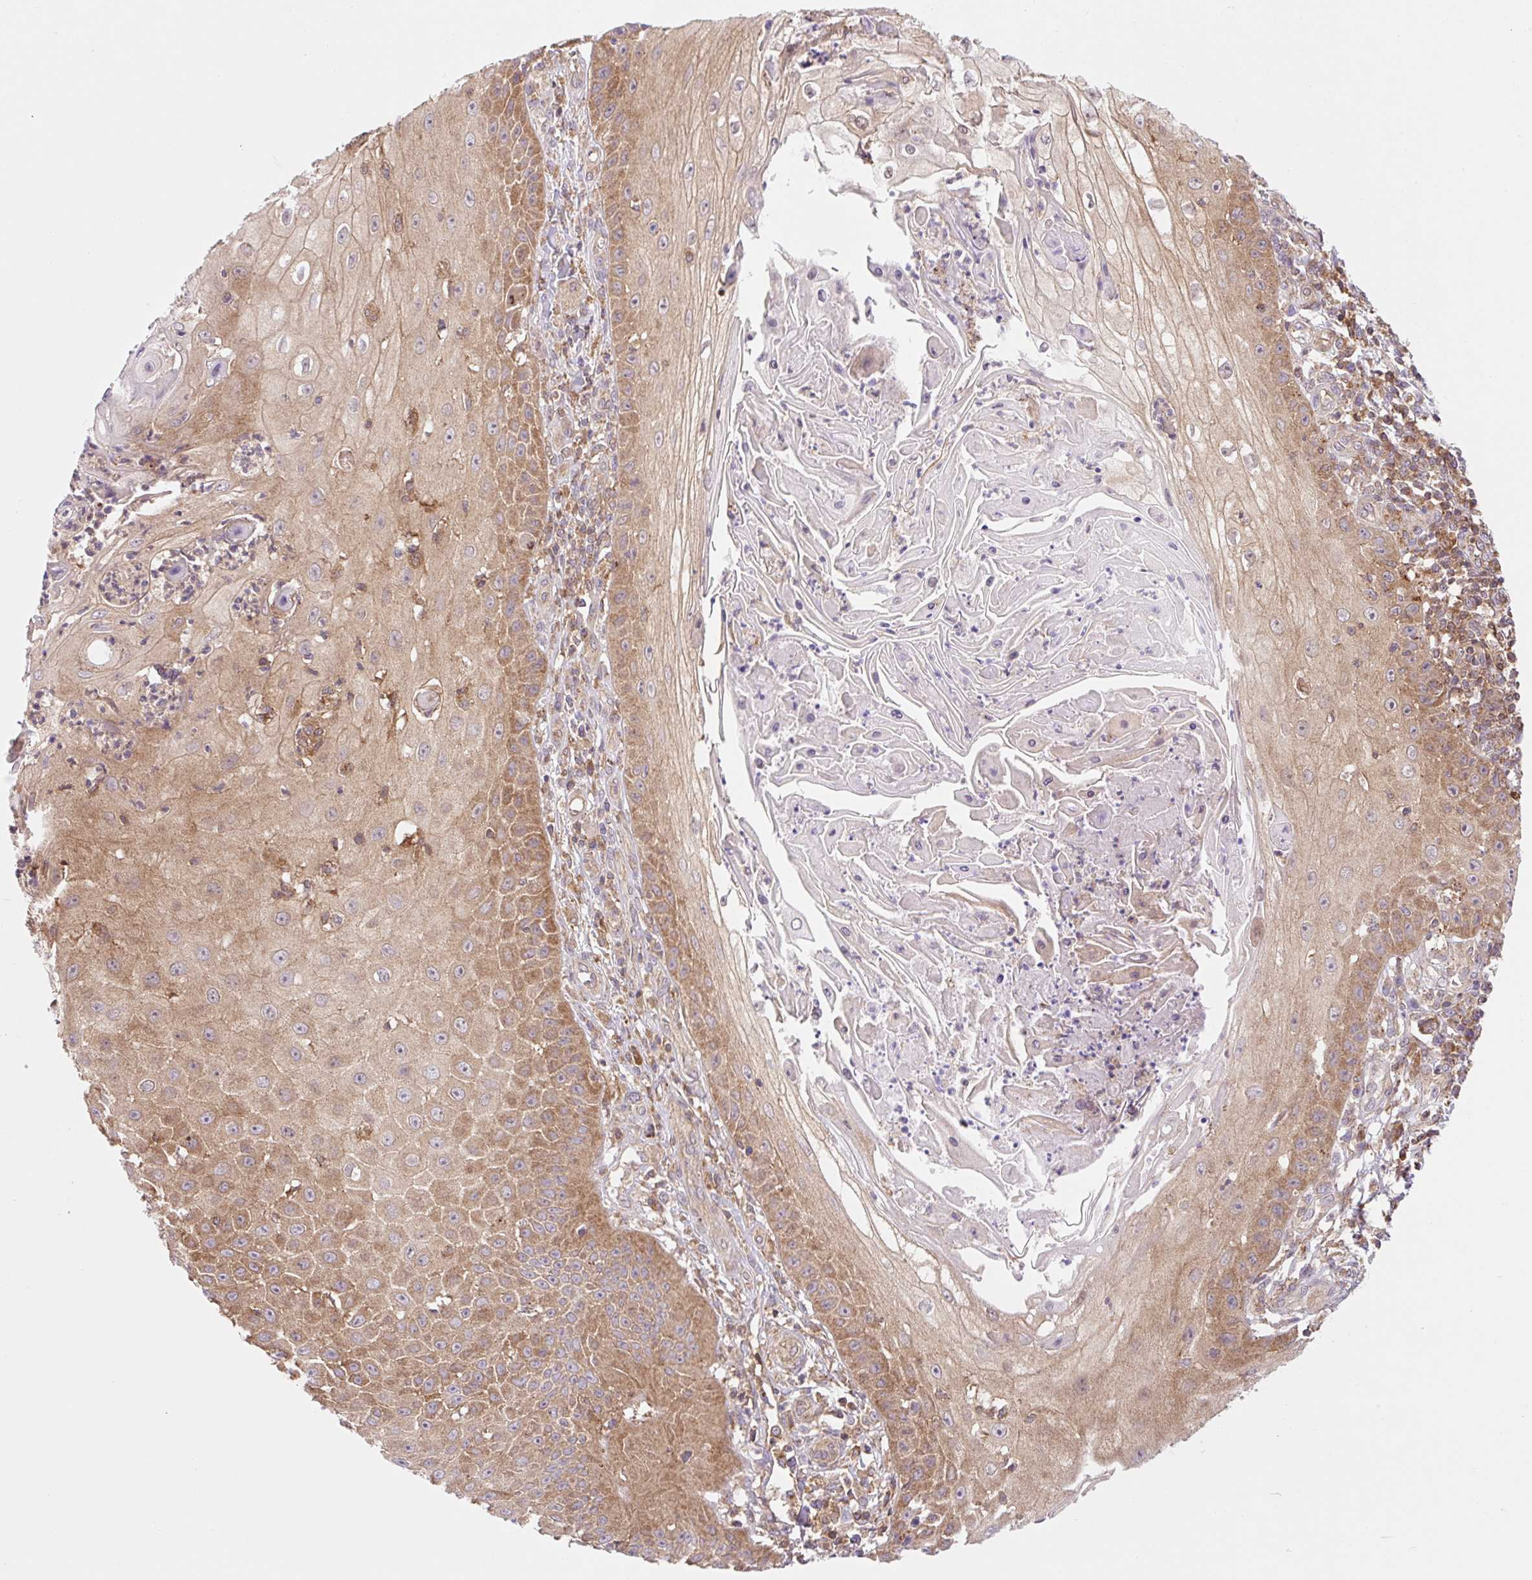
{"staining": {"intensity": "moderate", "quantity": "25%-75%", "location": "cytoplasmic/membranous"}, "tissue": "skin cancer", "cell_type": "Tumor cells", "image_type": "cancer", "snomed": [{"axis": "morphology", "description": "Squamous cell carcinoma, NOS"}, {"axis": "topography", "description": "Skin"}], "caption": "The immunohistochemical stain shows moderate cytoplasmic/membranous staining in tumor cells of skin cancer (squamous cell carcinoma) tissue. Nuclei are stained in blue.", "gene": "VPS4A", "patient": {"sex": "male", "age": 70}}